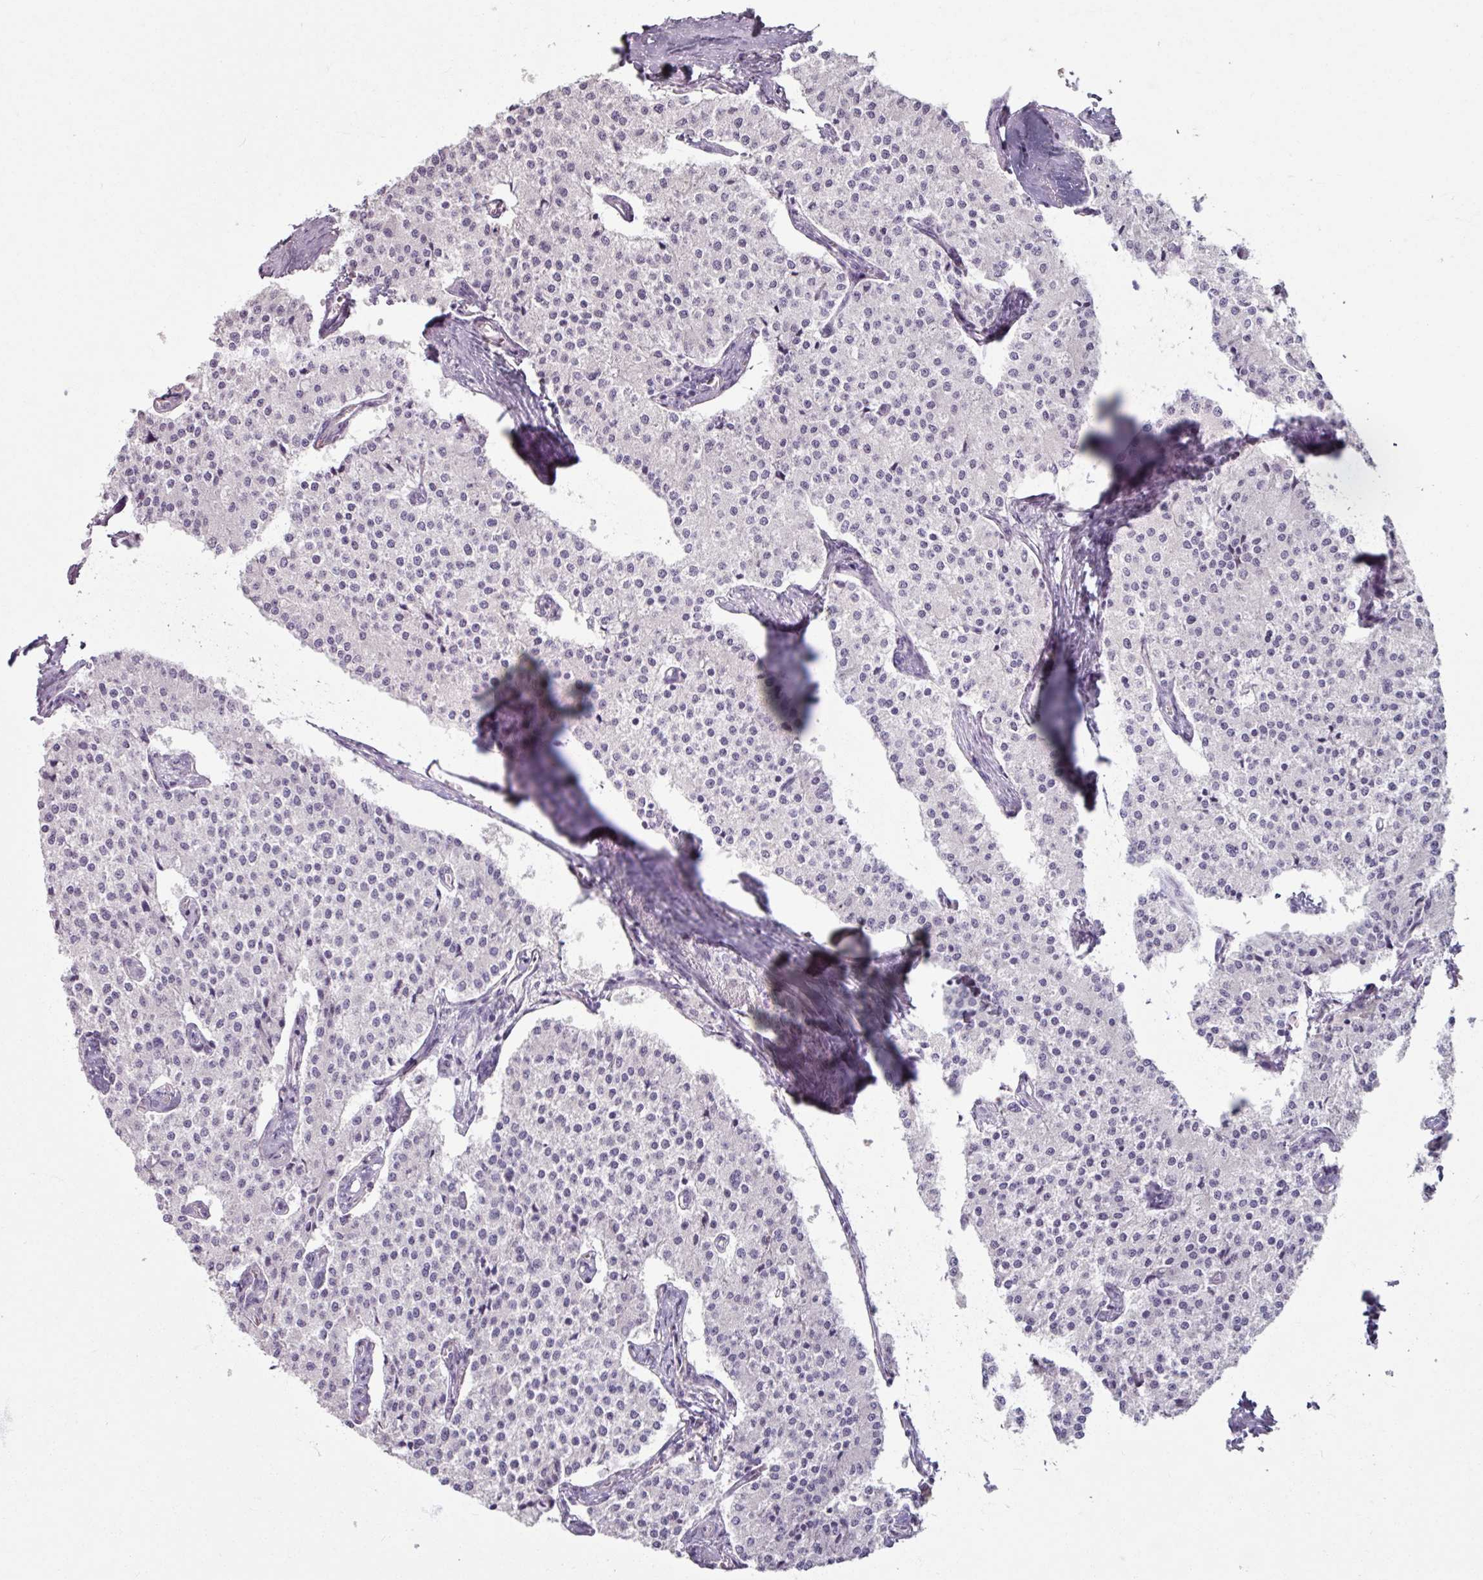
{"staining": {"intensity": "negative", "quantity": "none", "location": "none"}, "tissue": "carcinoid", "cell_type": "Tumor cells", "image_type": "cancer", "snomed": [{"axis": "morphology", "description": "Carcinoid, malignant, NOS"}, {"axis": "topography", "description": "Colon"}], "caption": "Immunohistochemistry (IHC) of human carcinoid shows no expression in tumor cells.", "gene": "SLC27A5", "patient": {"sex": "female", "age": 52}}